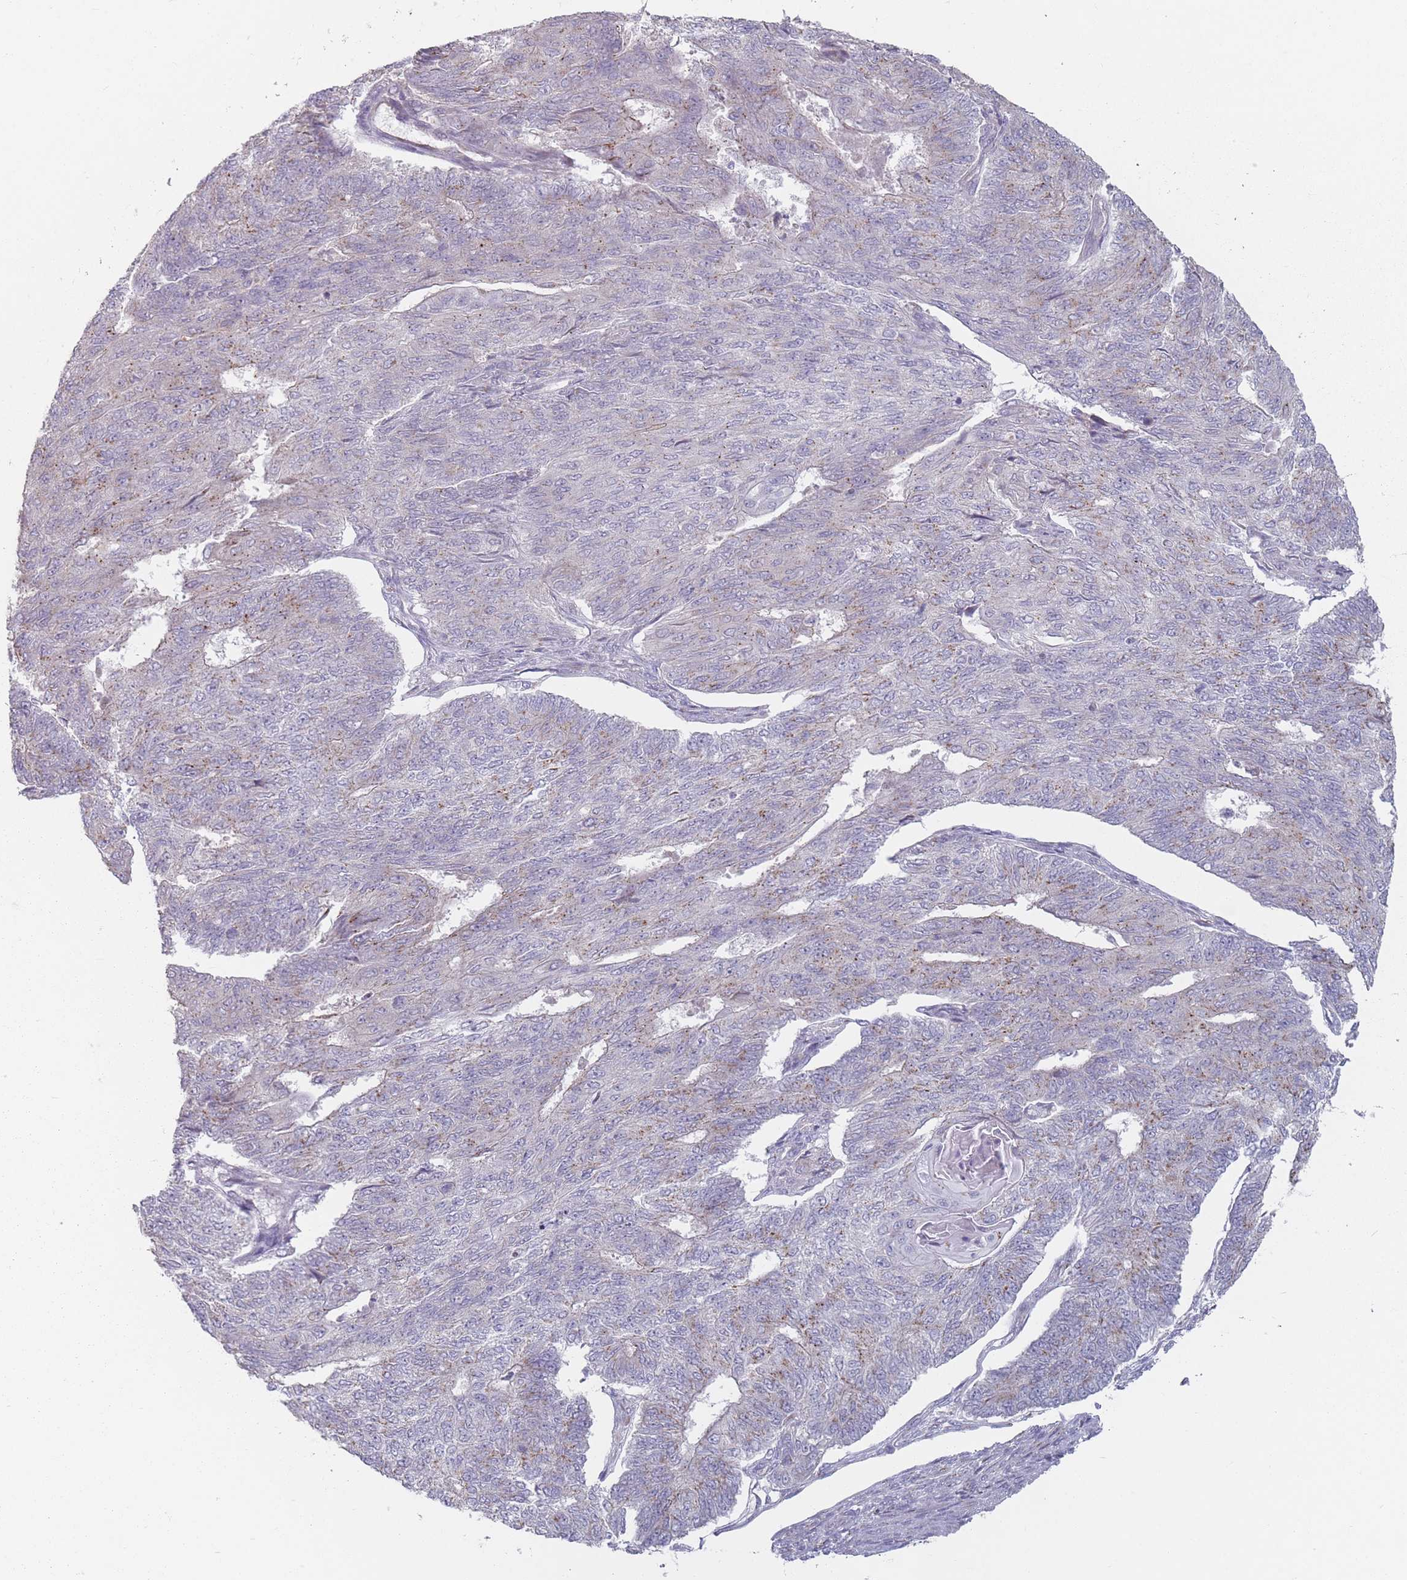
{"staining": {"intensity": "negative", "quantity": "none", "location": "none"}, "tissue": "endometrial cancer", "cell_type": "Tumor cells", "image_type": "cancer", "snomed": [{"axis": "morphology", "description": "Adenocarcinoma, NOS"}, {"axis": "topography", "description": "Endometrium"}], "caption": "DAB immunohistochemical staining of human adenocarcinoma (endometrial) reveals no significant positivity in tumor cells.", "gene": "AKAIN1", "patient": {"sex": "female", "age": 32}}